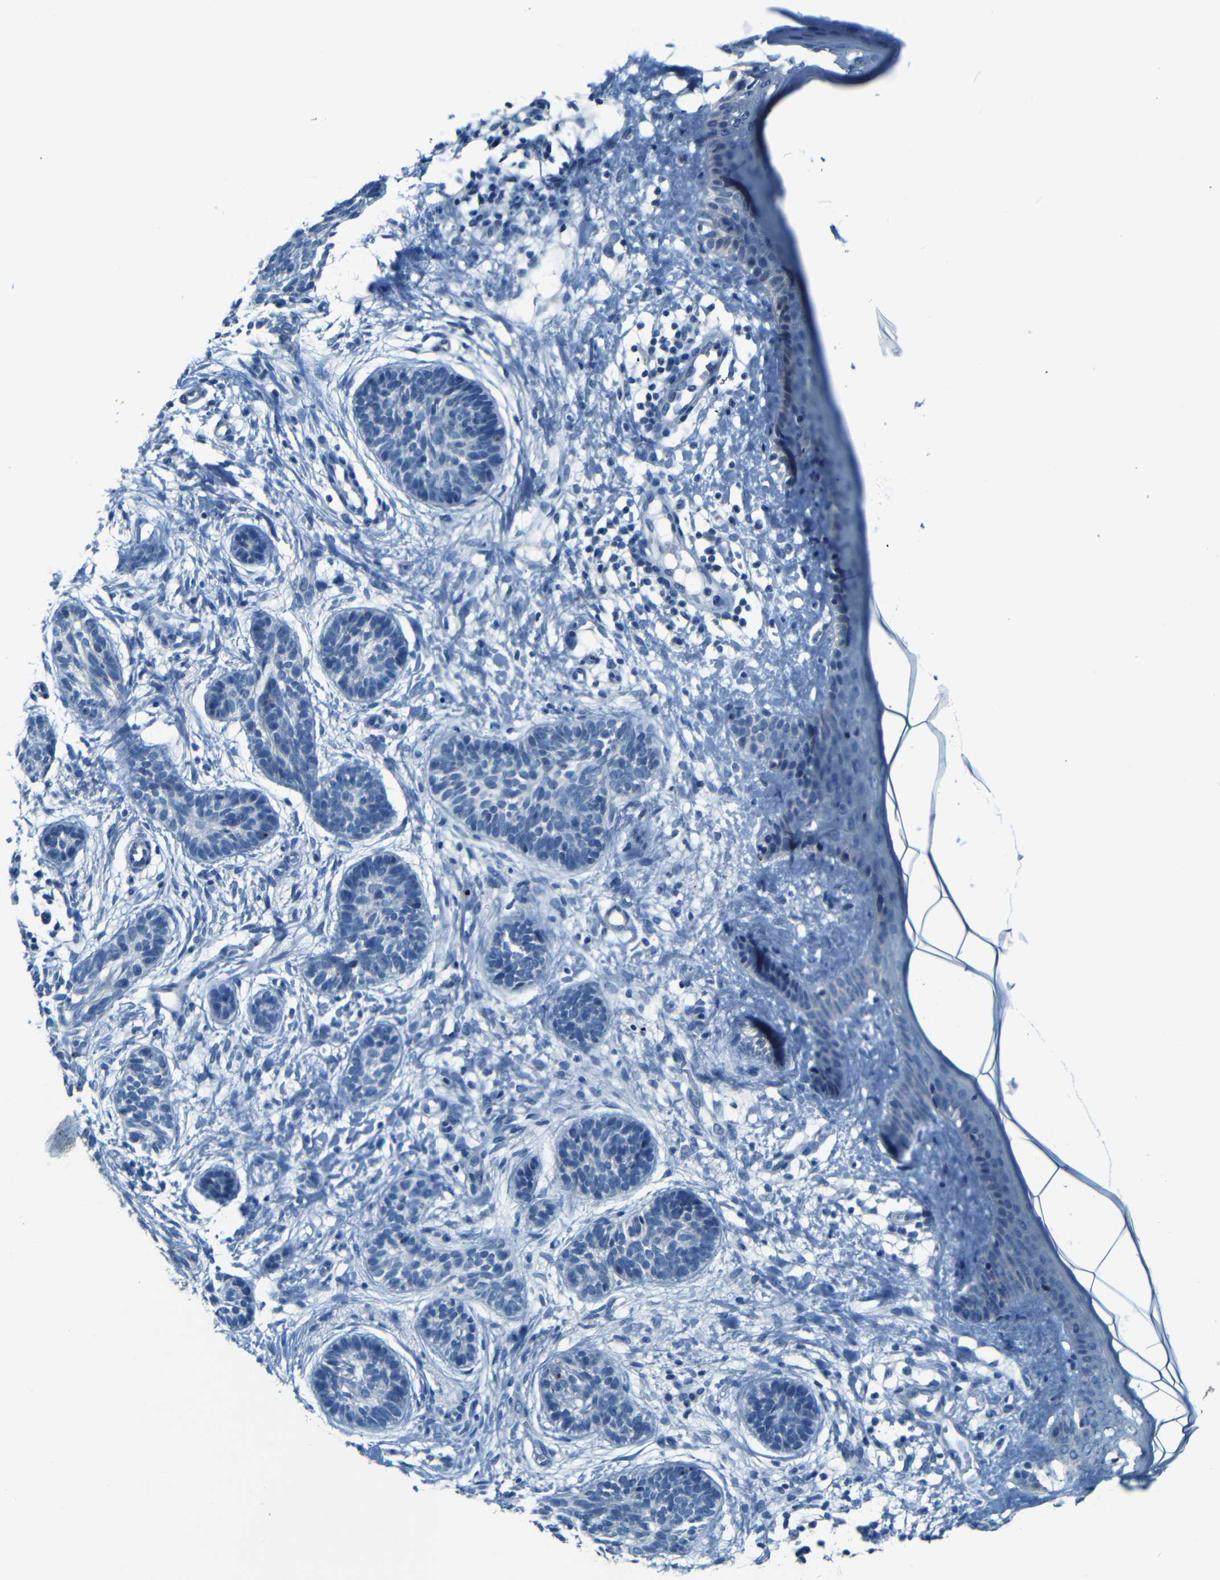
{"staining": {"intensity": "negative", "quantity": "none", "location": "none"}, "tissue": "skin cancer", "cell_type": "Tumor cells", "image_type": "cancer", "snomed": [{"axis": "morphology", "description": "Normal tissue, NOS"}, {"axis": "morphology", "description": "Basal cell carcinoma"}, {"axis": "topography", "description": "Skin"}], "caption": "Tumor cells are negative for brown protein staining in basal cell carcinoma (skin).", "gene": "ZMAT1", "patient": {"sex": "male", "age": 63}}